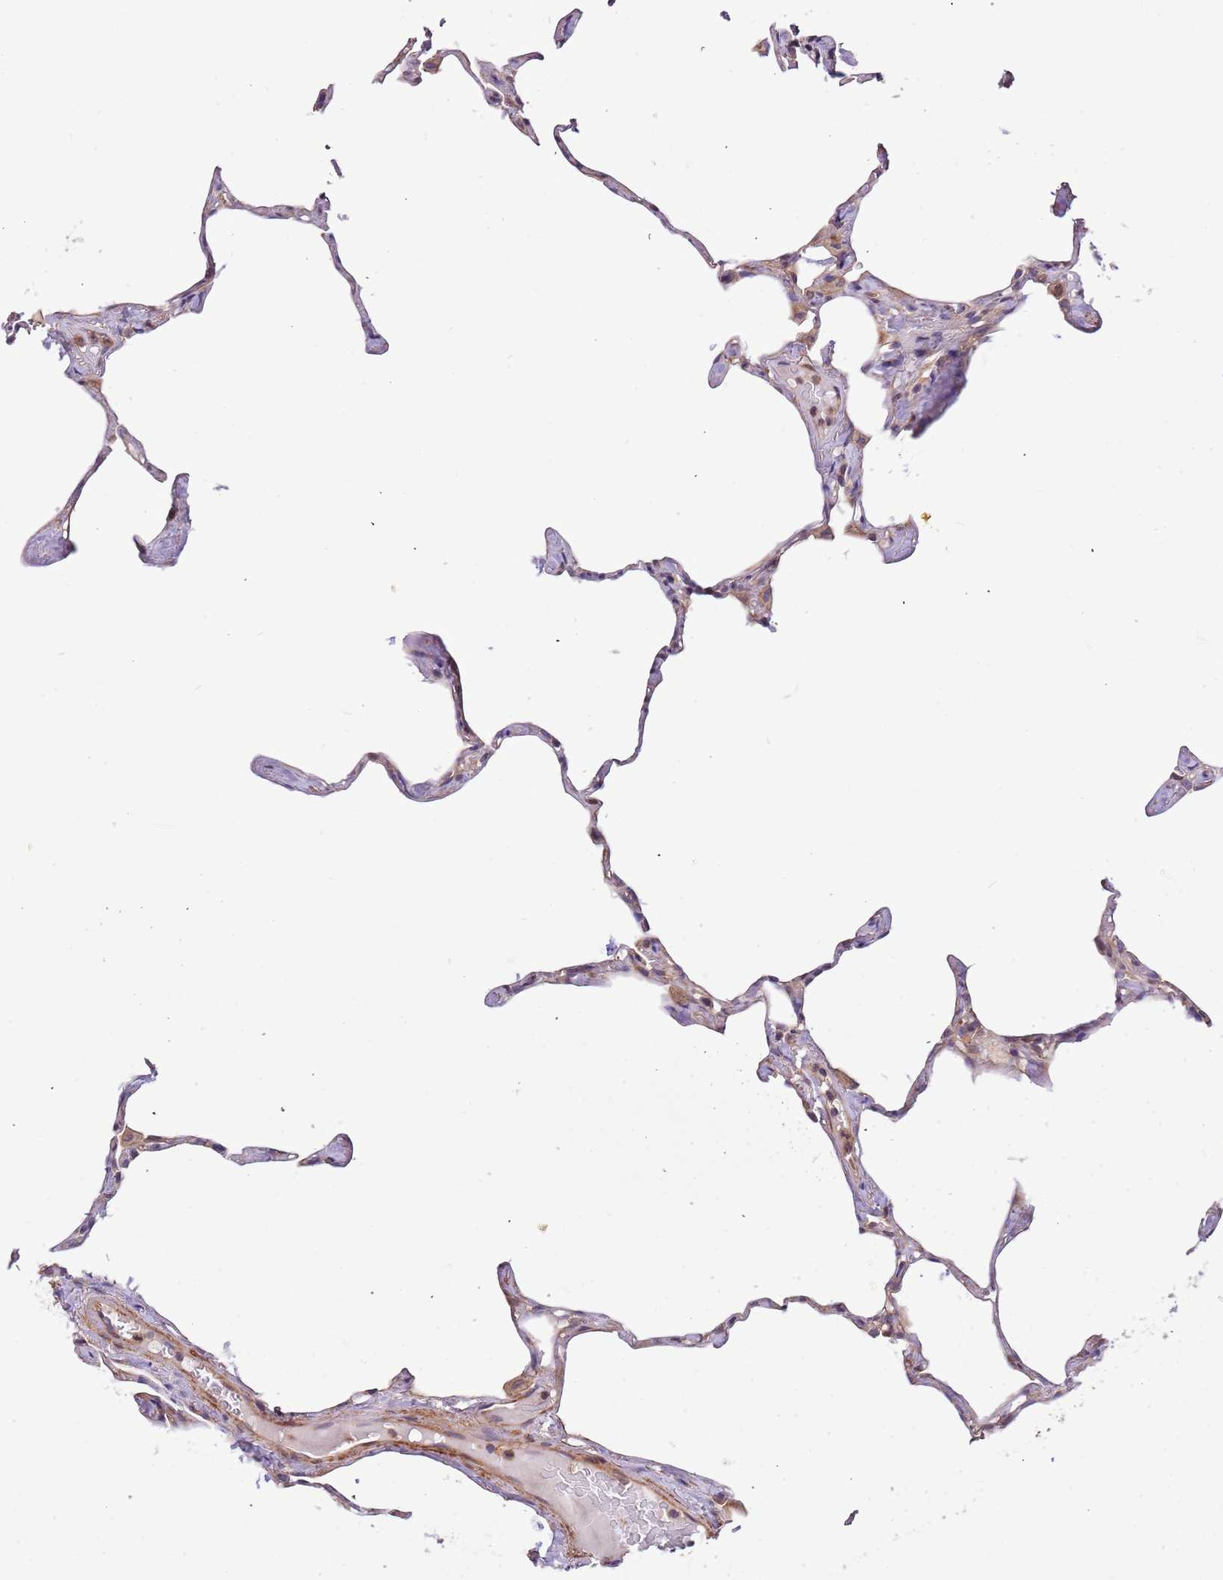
{"staining": {"intensity": "weak", "quantity": "<25%", "location": "cytoplasmic/membranous"}, "tissue": "lung", "cell_type": "Alveolar cells", "image_type": "normal", "snomed": [{"axis": "morphology", "description": "Normal tissue, NOS"}, {"axis": "topography", "description": "Lung"}], "caption": "This is an immunohistochemistry (IHC) micrograph of normal human lung. There is no expression in alveolar cells.", "gene": "LAMB4", "patient": {"sex": "male", "age": 65}}